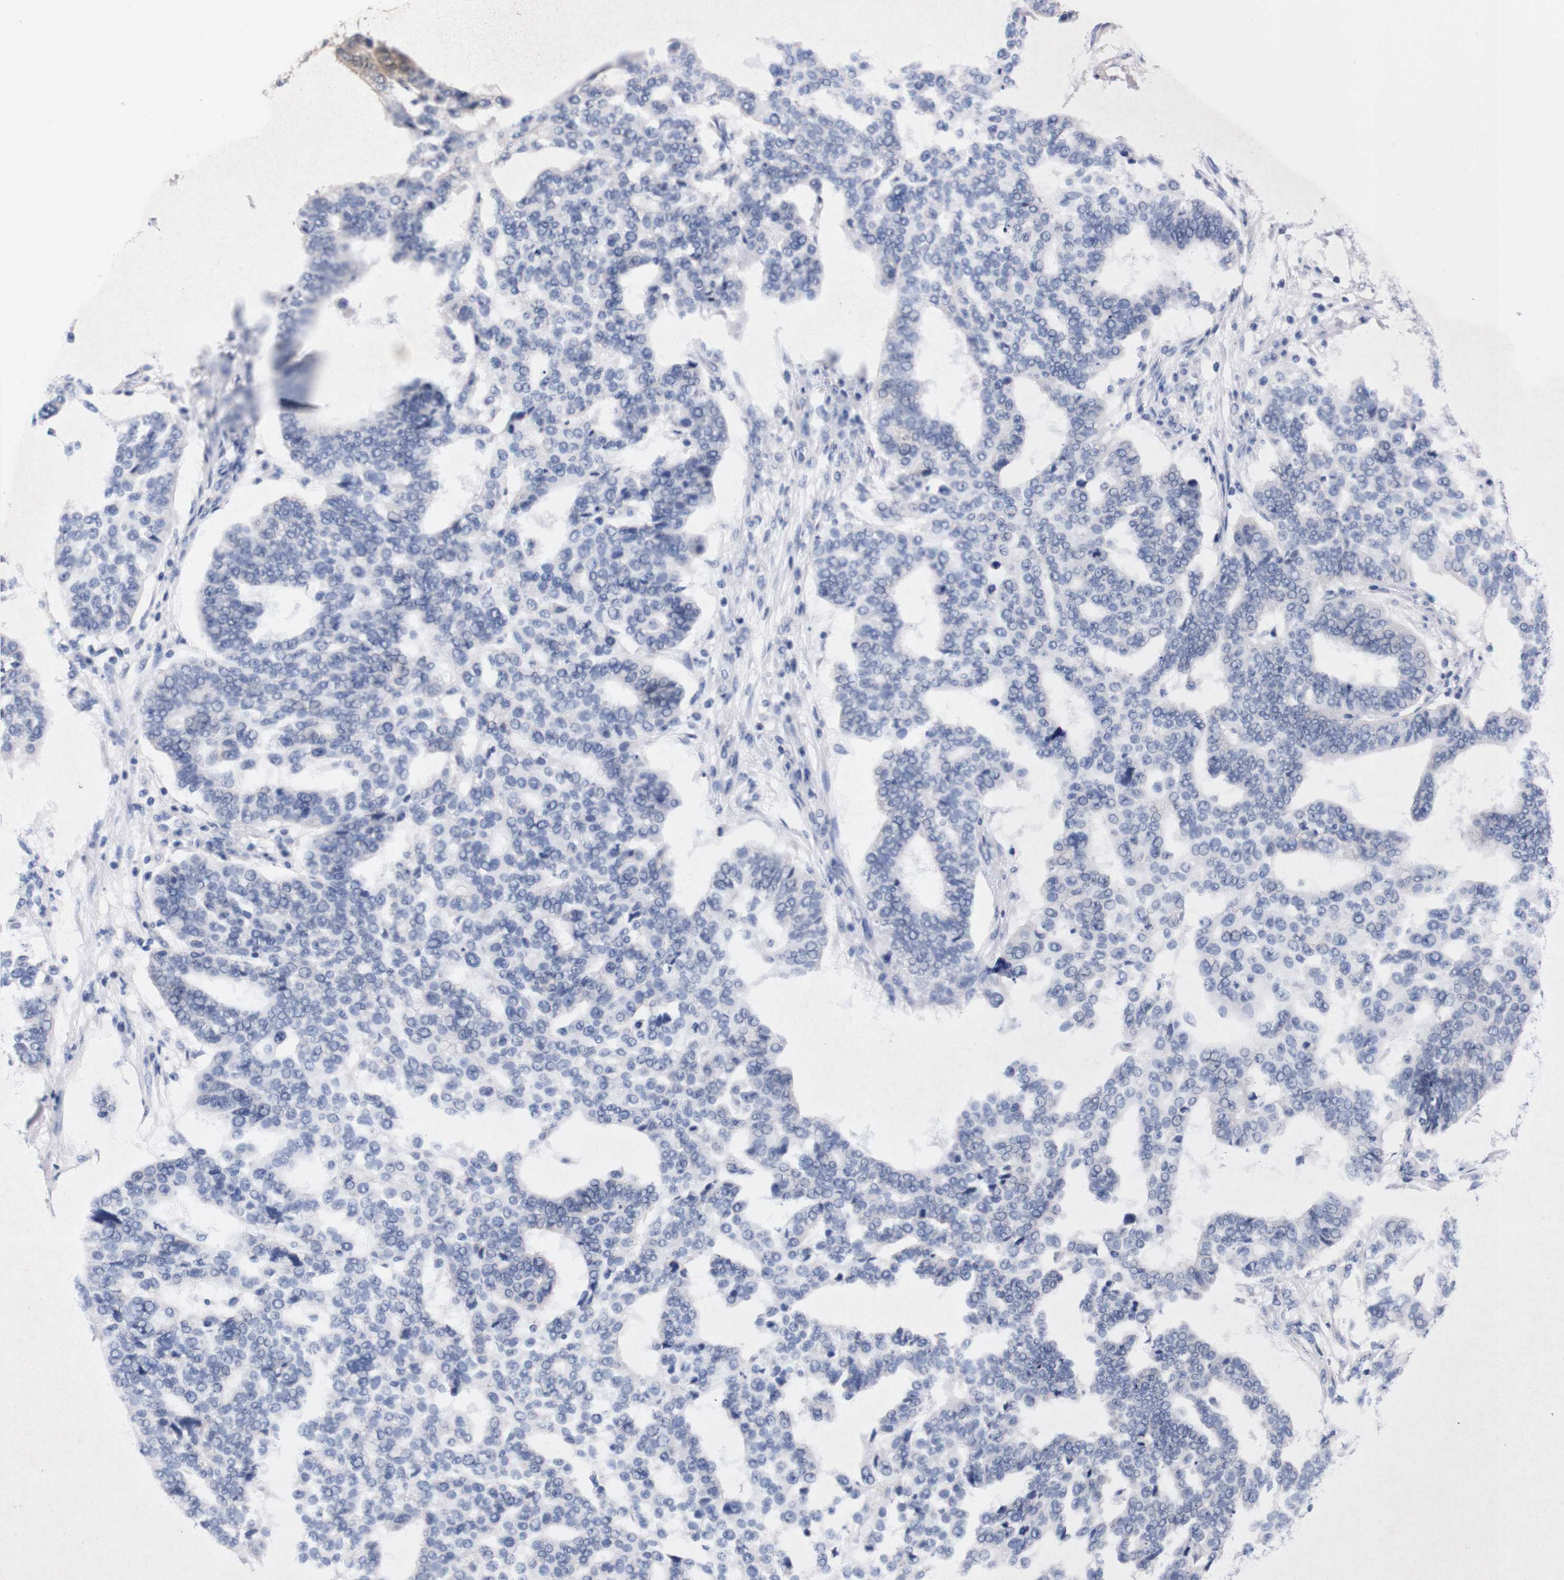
{"staining": {"intensity": "negative", "quantity": "none", "location": "none"}, "tissue": "ovarian cancer", "cell_type": "Tumor cells", "image_type": "cancer", "snomed": [{"axis": "morphology", "description": "Cystadenocarcinoma, serous, NOS"}, {"axis": "topography", "description": "Ovary"}], "caption": "Human ovarian serous cystadenocarcinoma stained for a protein using immunohistochemistry demonstrates no positivity in tumor cells.", "gene": "TNFRSF21", "patient": {"sex": "female", "age": 59}}